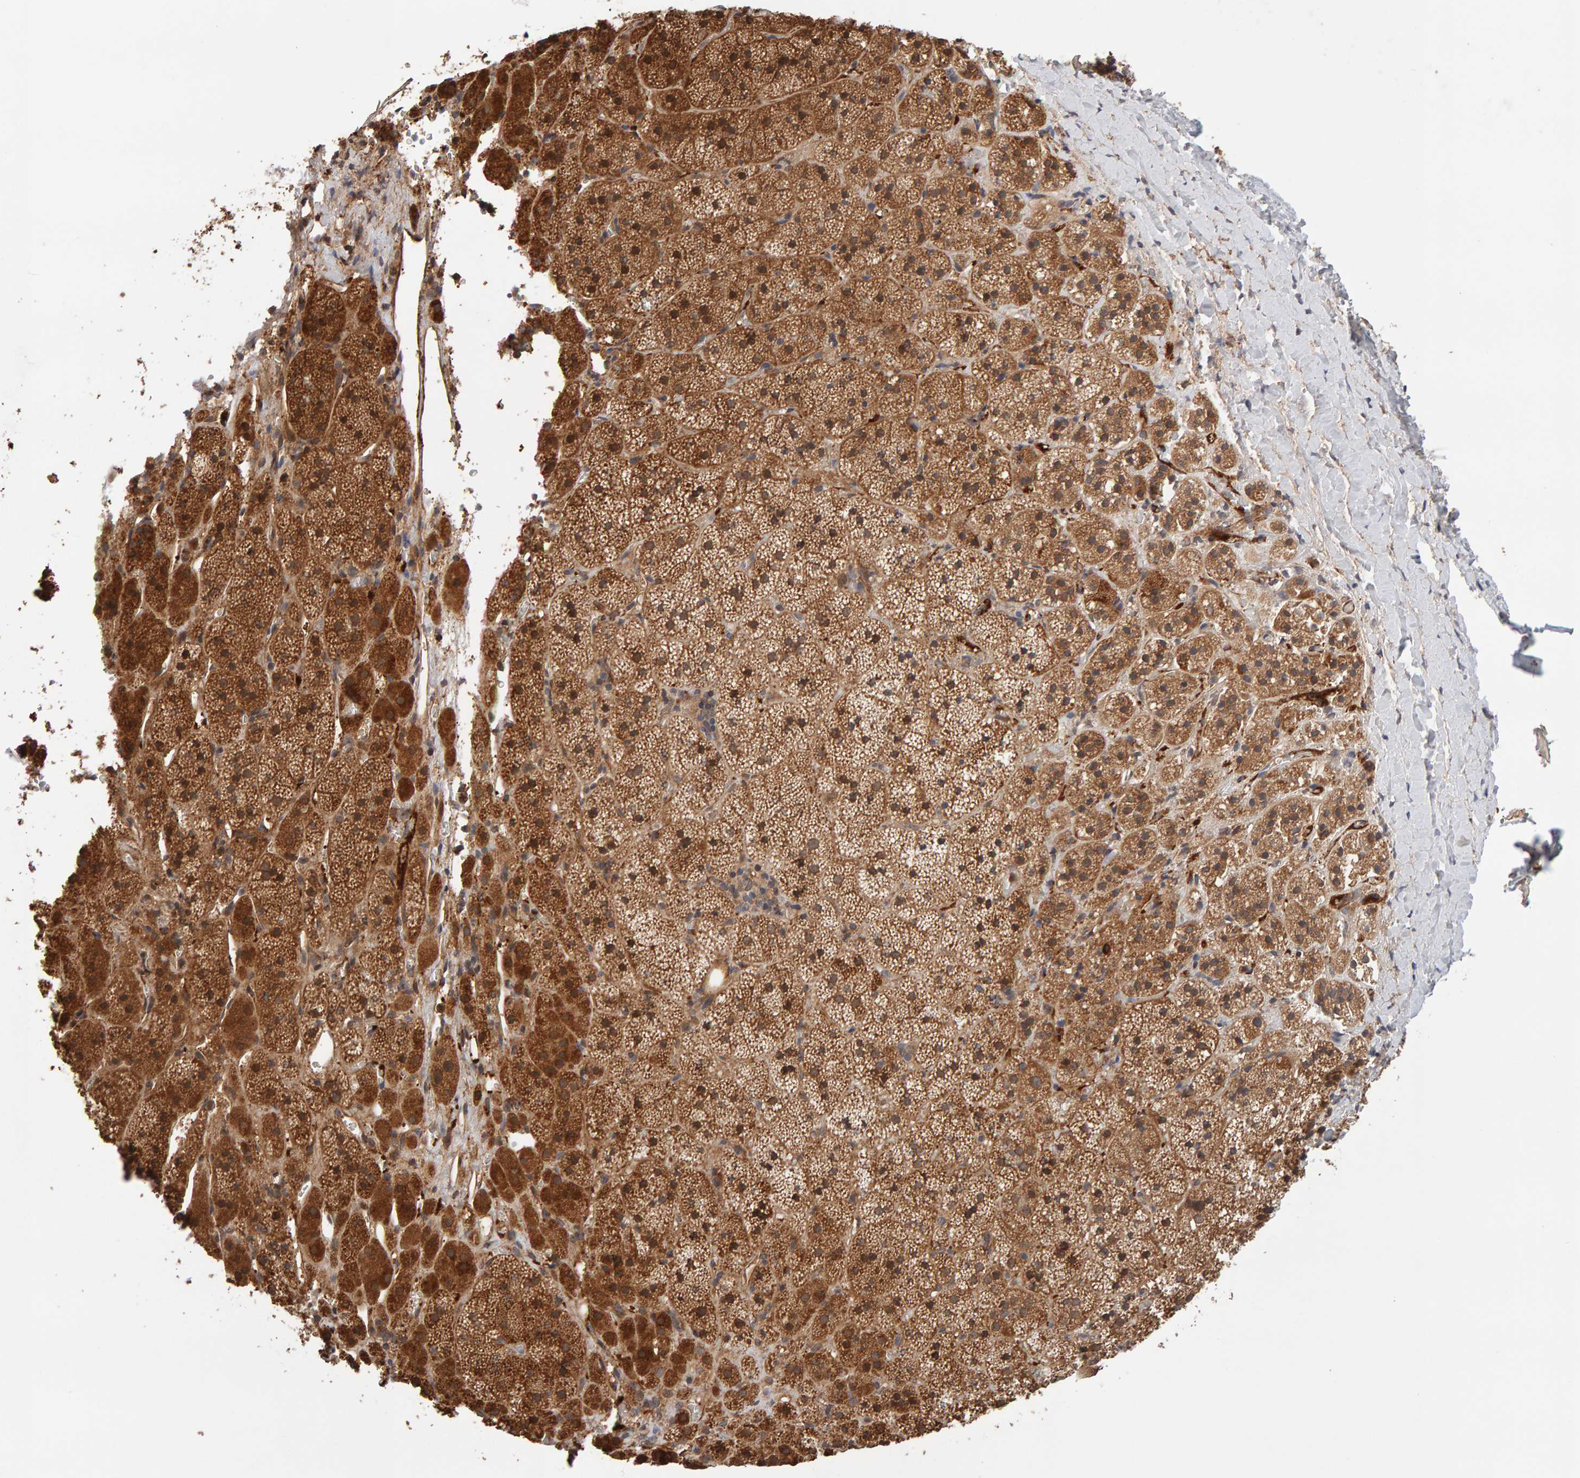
{"staining": {"intensity": "strong", "quantity": ">75%", "location": "cytoplasmic/membranous"}, "tissue": "adrenal gland", "cell_type": "Glandular cells", "image_type": "normal", "snomed": [{"axis": "morphology", "description": "Normal tissue, NOS"}, {"axis": "topography", "description": "Adrenal gland"}], "caption": "Protein analysis of benign adrenal gland displays strong cytoplasmic/membranous expression in about >75% of glandular cells.", "gene": "SYNRG", "patient": {"sex": "female", "age": 44}}